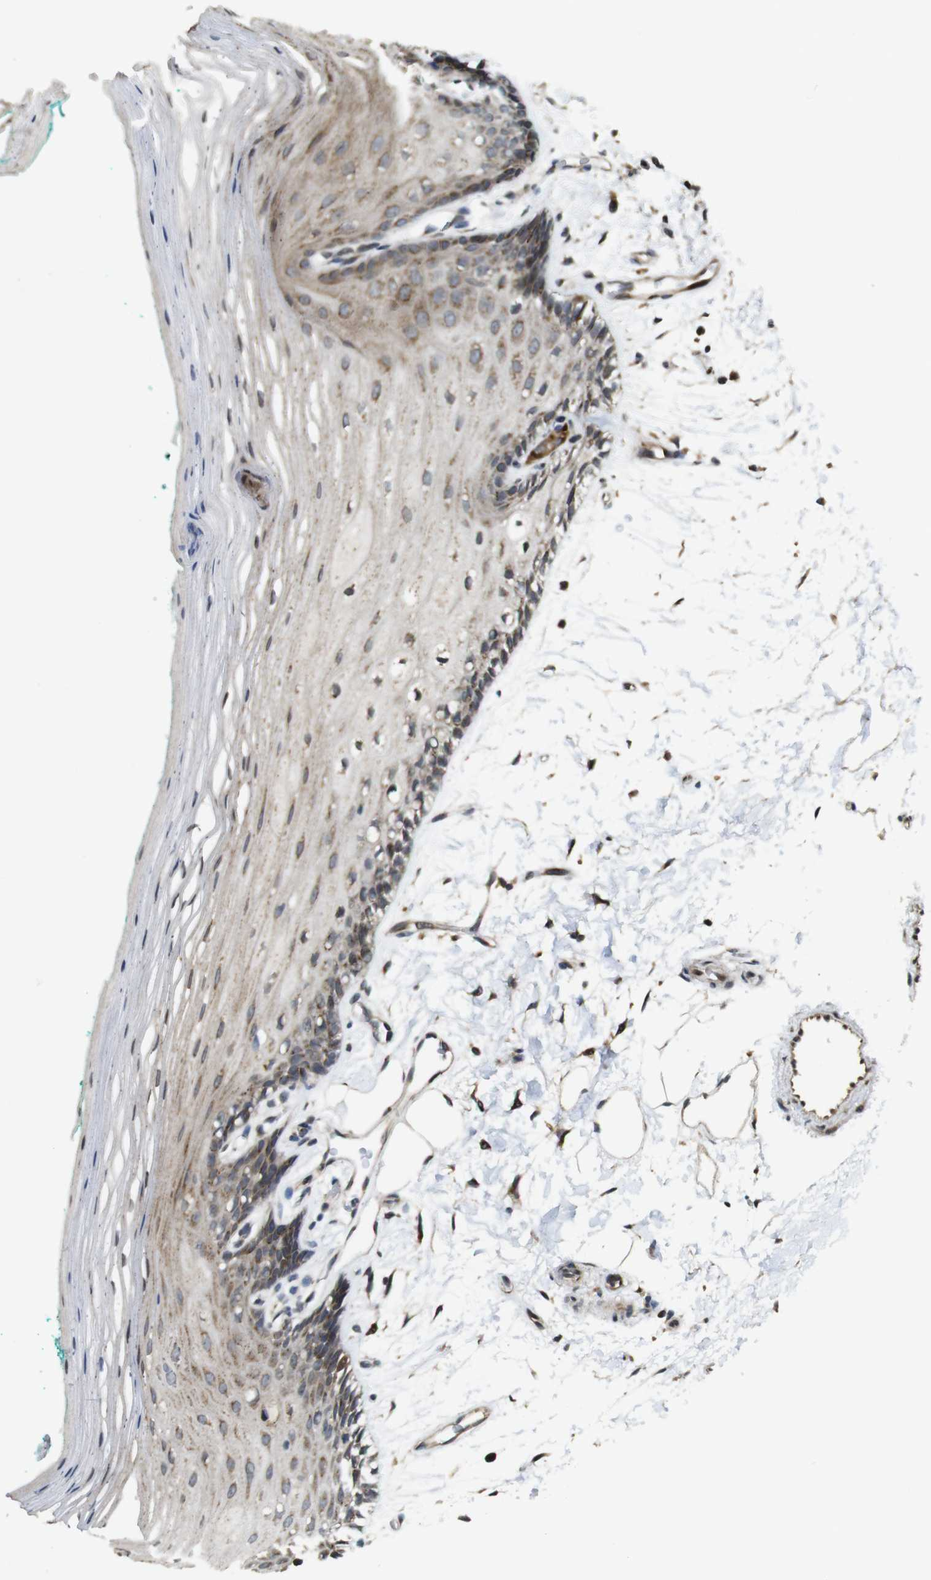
{"staining": {"intensity": "weak", "quantity": ">75%", "location": "cytoplasmic/membranous"}, "tissue": "oral mucosa", "cell_type": "Squamous epithelial cells", "image_type": "normal", "snomed": [{"axis": "morphology", "description": "Normal tissue, NOS"}, {"axis": "topography", "description": "Skeletal muscle"}, {"axis": "topography", "description": "Oral tissue"}, {"axis": "topography", "description": "Peripheral nerve tissue"}], "caption": "This photomicrograph demonstrates normal oral mucosa stained with immunohistochemistry to label a protein in brown. The cytoplasmic/membranous of squamous epithelial cells show weak positivity for the protein. Nuclei are counter-stained blue.", "gene": "EFCAB14", "patient": {"sex": "female", "age": 84}}